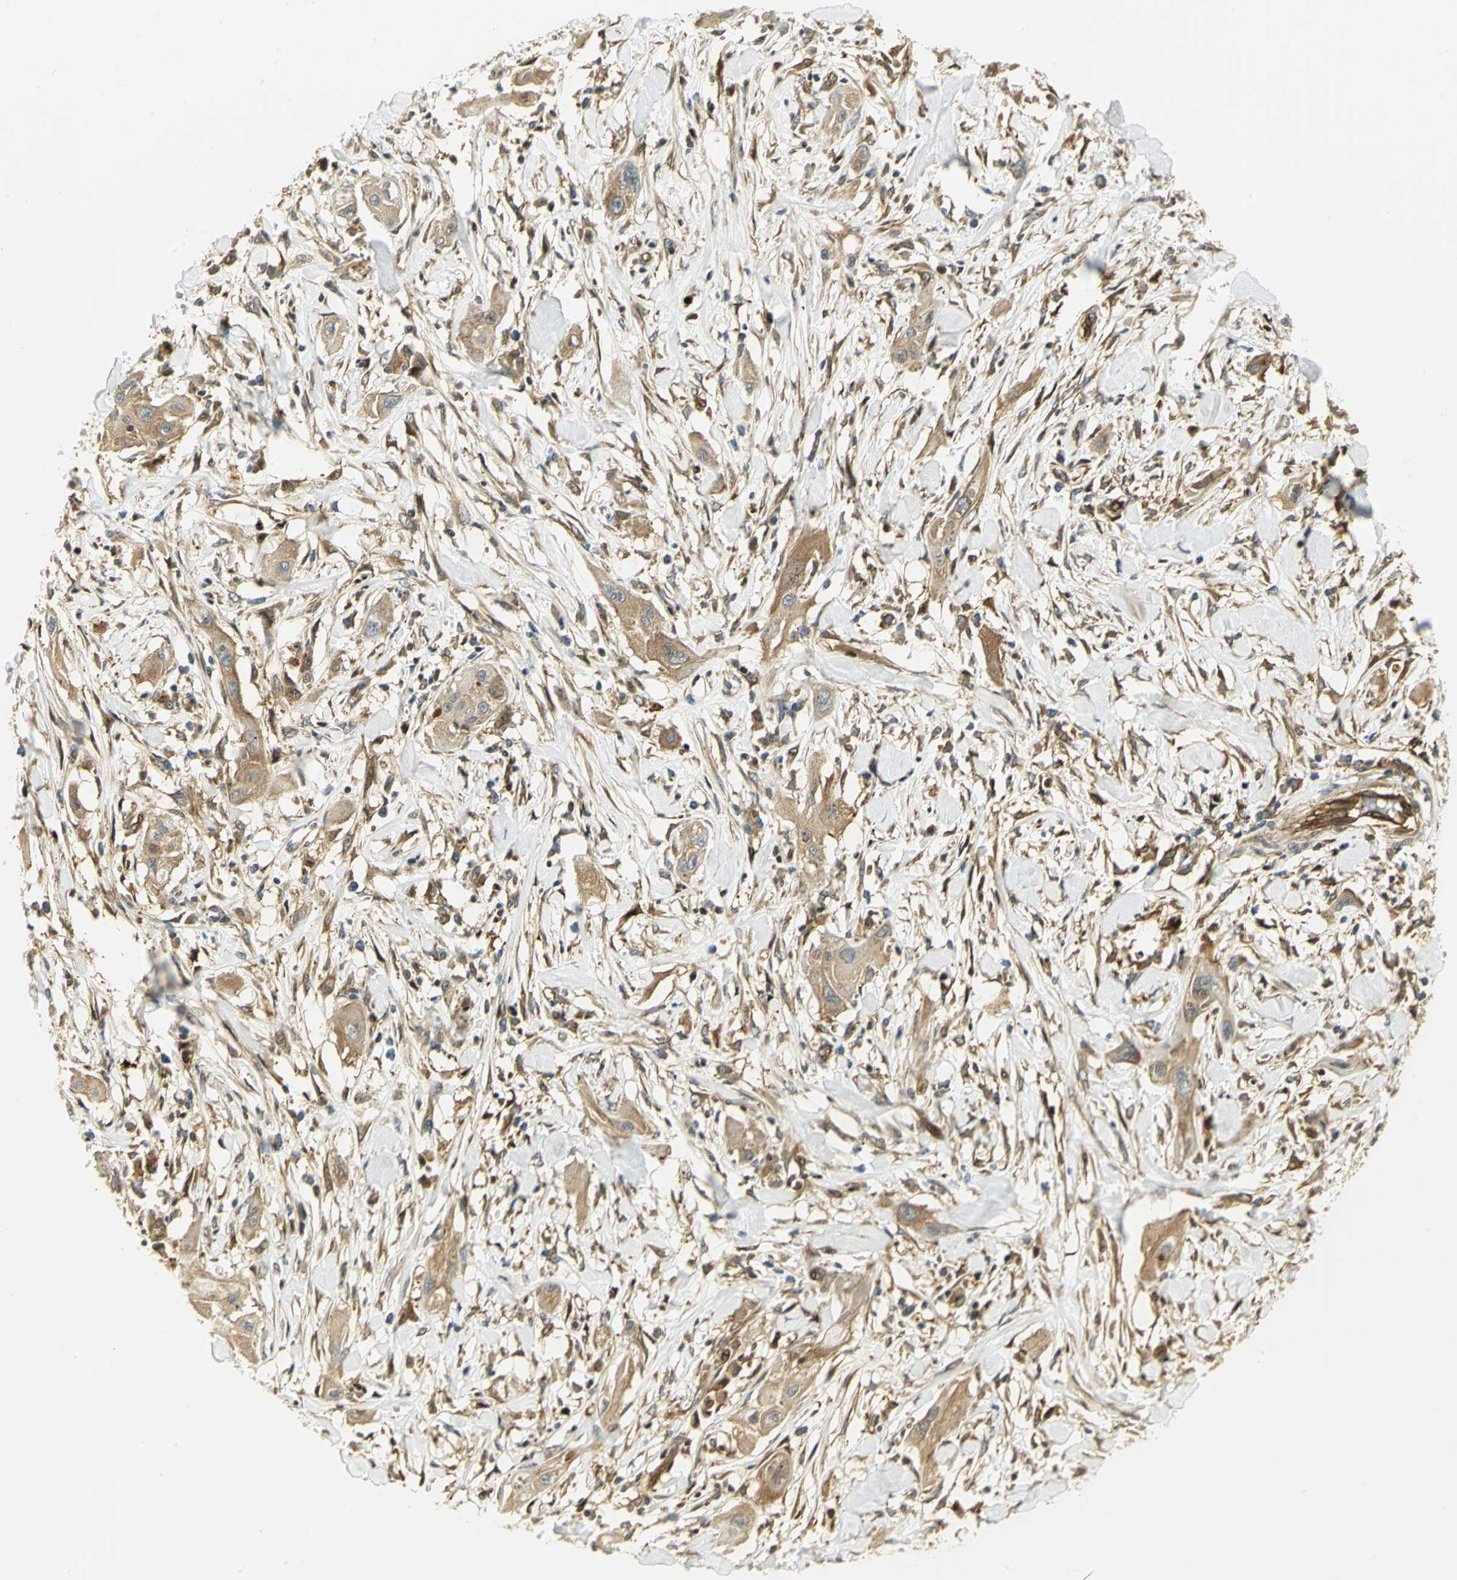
{"staining": {"intensity": "moderate", "quantity": ">75%", "location": "cytoplasmic/membranous"}, "tissue": "lung cancer", "cell_type": "Tumor cells", "image_type": "cancer", "snomed": [{"axis": "morphology", "description": "Squamous cell carcinoma, NOS"}, {"axis": "topography", "description": "Lung"}], "caption": "This is an image of immunohistochemistry (IHC) staining of lung squamous cell carcinoma, which shows moderate positivity in the cytoplasmic/membranous of tumor cells.", "gene": "EEA1", "patient": {"sex": "female", "age": 47}}